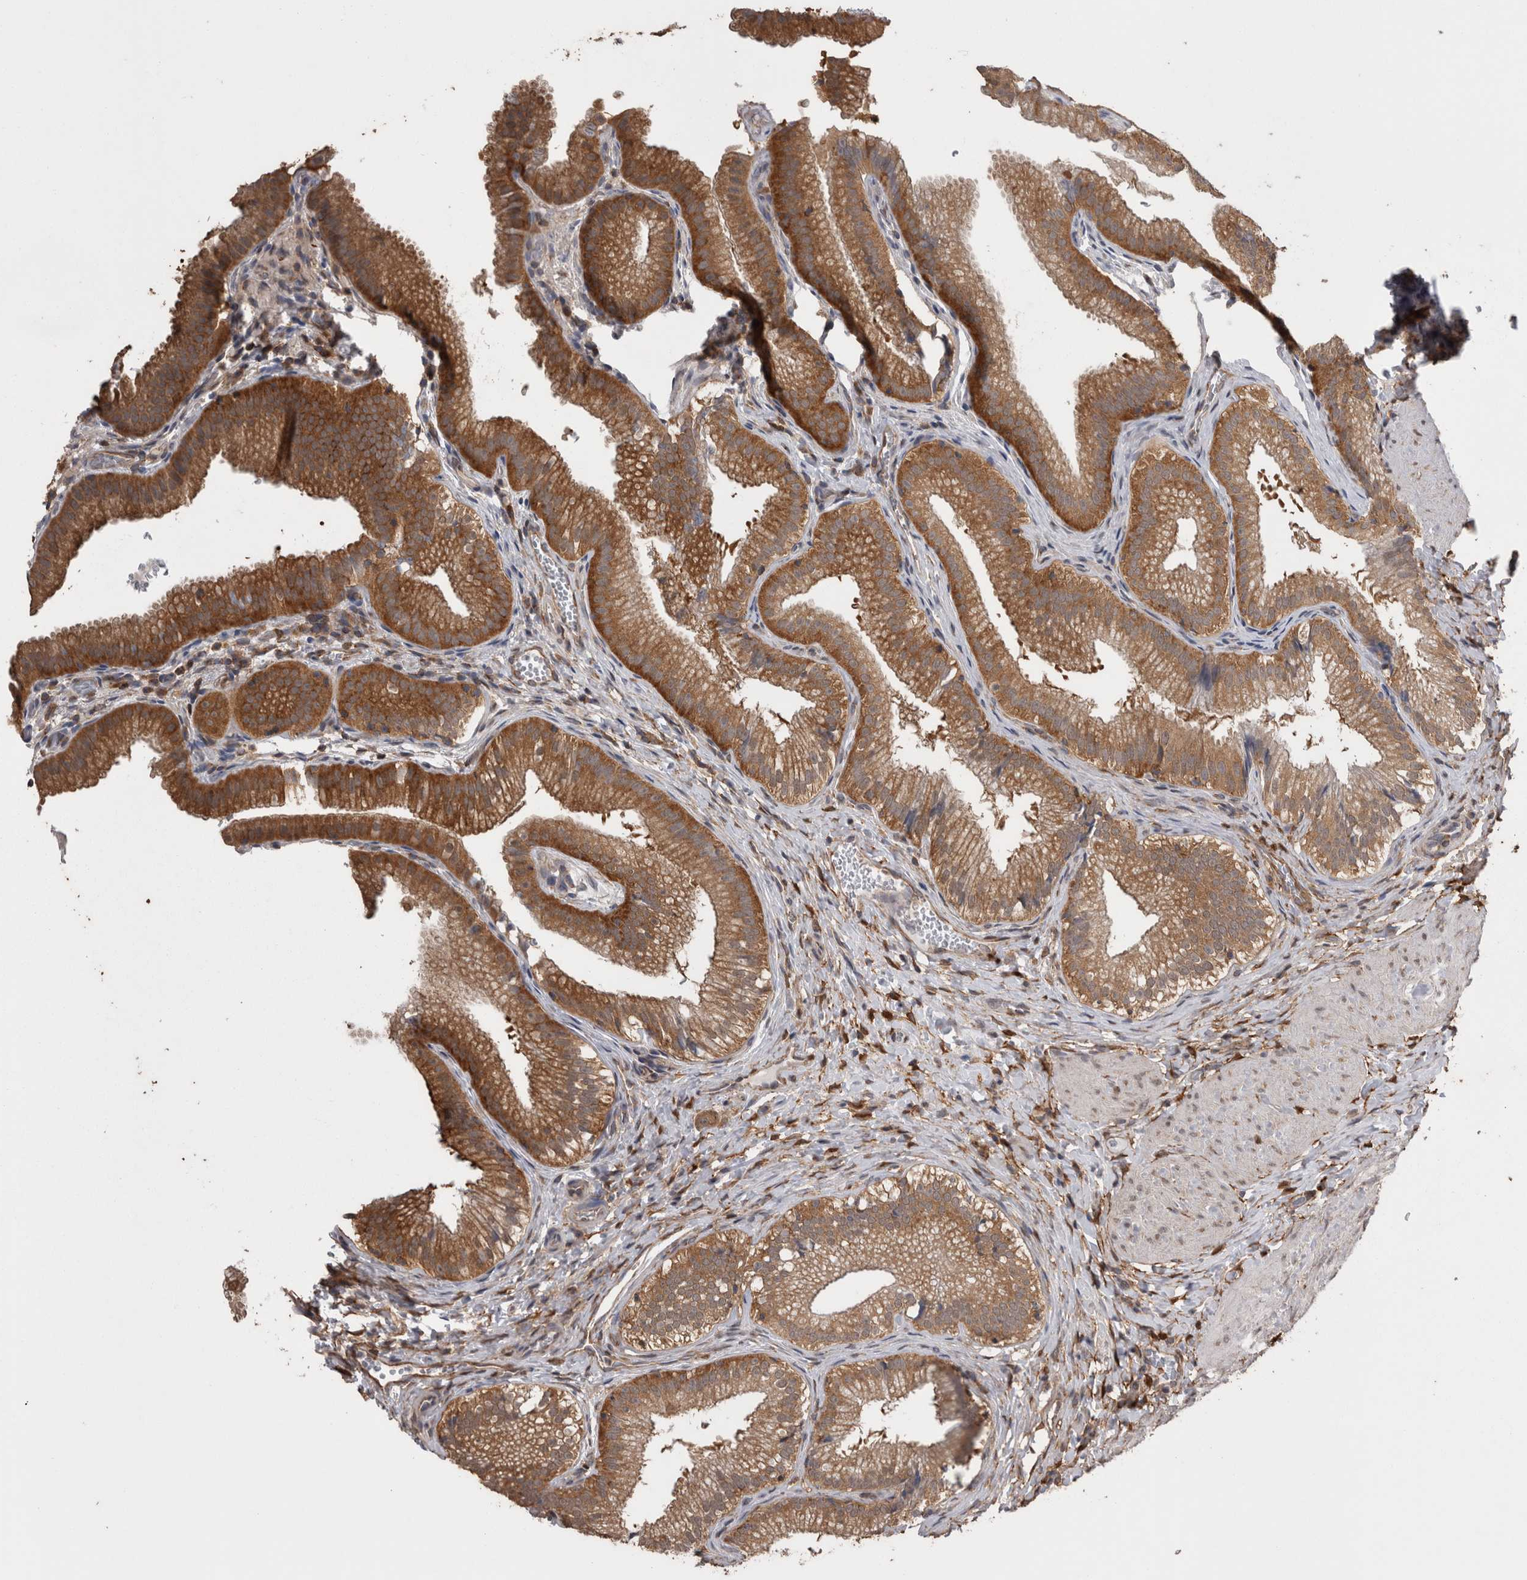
{"staining": {"intensity": "strong", "quantity": ">75%", "location": "cytoplasmic/membranous"}, "tissue": "gallbladder", "cell_type": "Glandular cells", "image_type": "normal", "snomed": [{"axis": "morphology", "description": "Normal tissue, NOS"}, {"axis": "topography", "description": "Gallbladder"}], "caption": "This is a histology image of immunohistochemistry staining of normal gallbladder, which shows strong positivity in the cytoplasmic/membranous of glandular cells.", "gene": "DDX6", "patient": {"sex": "female", "age": 30}}